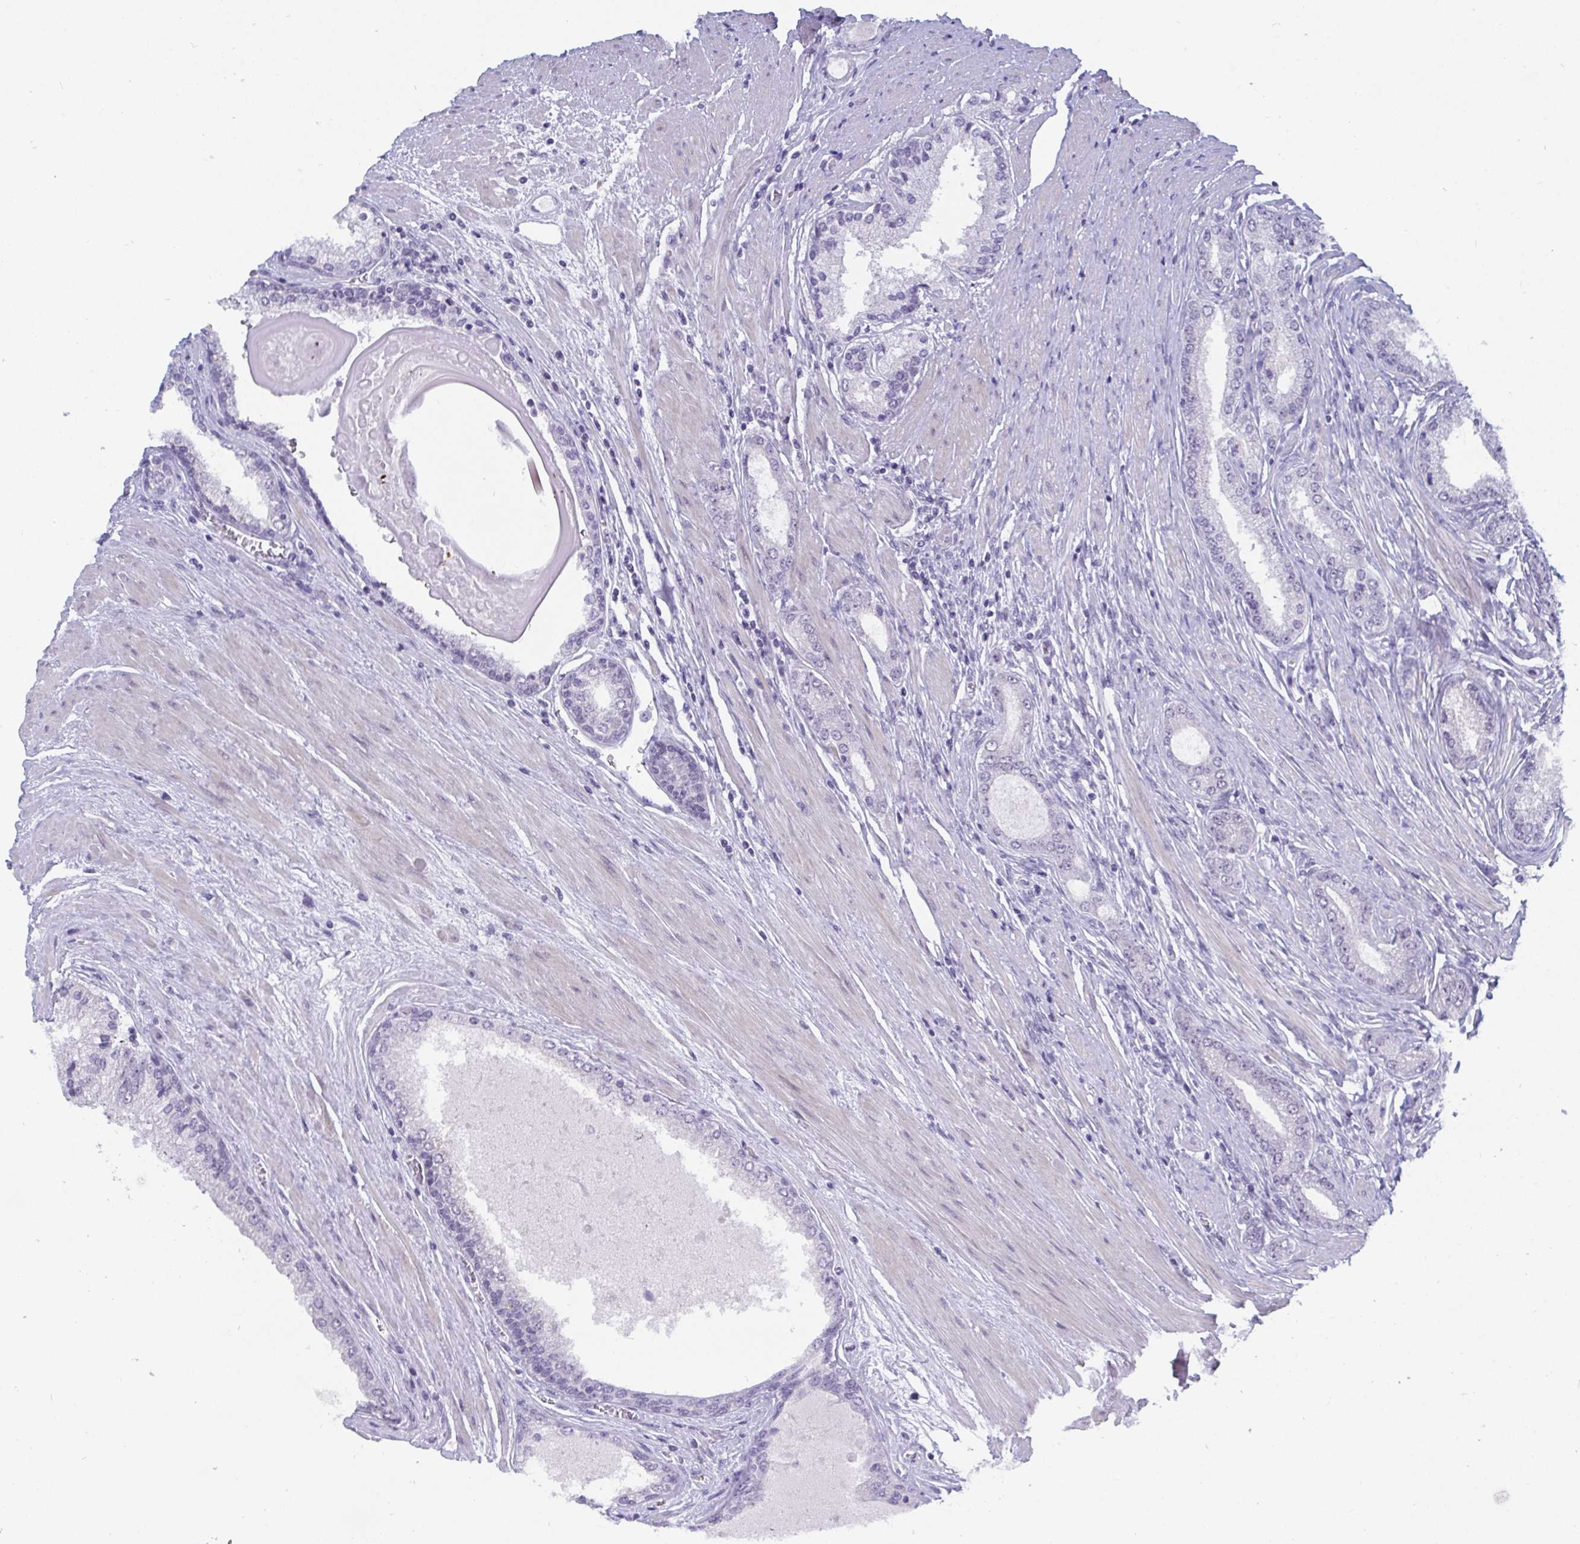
{"staining": {"intensity": "negative", "quantity": "none", "location": "none"}, "tissue": "prostate cancer", "cell_type": "Tumor cells", "image_type": "cancer", "snomed": [{"axis": "morphology", "description": "Adenocarcinoma, High grade"}, {"axis": "topography", "description": "Prostate"}], "caption": "IHC of prostate cancer (high-grade adenocarcinoma) exhibits no staining in tumor cells.", "gene": "BMAL2", "patient": {"sex": "male", "age": 67}}